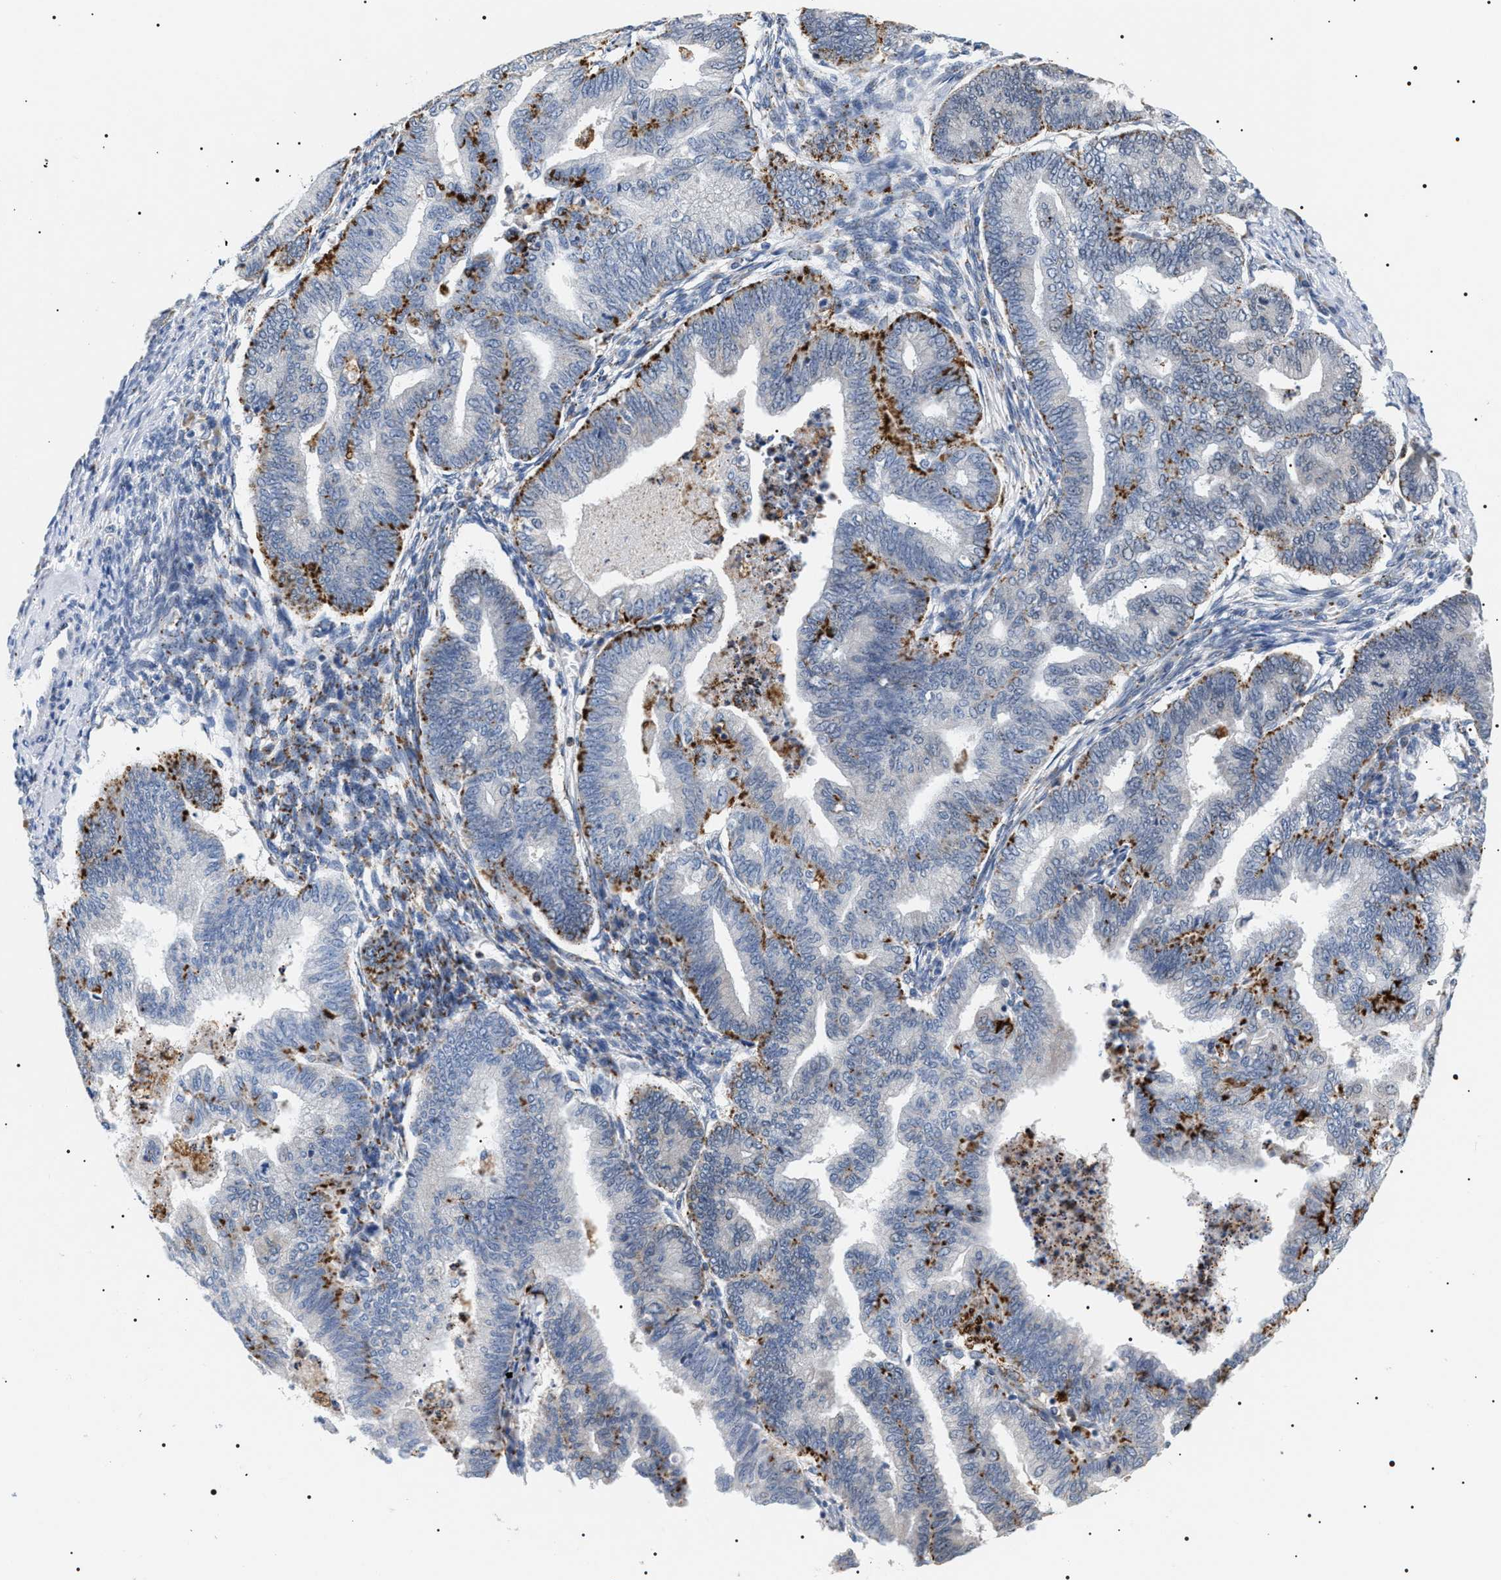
{"staining": {"intensity": "strong", "quantity": "<25%", "location": "cytoplasmic/membranous"}, "tissue": "endometrial cancer", "cell_type": "Tumor cells", "image_type": "cancer", "snomed": [{"axis": "morphology", "description": "Polyp, NOS"}, {"axis": "morphology", "description": "Adenocarcinoma, NOS"}, {"axis": "morphology", "description": "Adenoma, NOS"}, {"axis": "topography", "description": "Endometrium"}], "caption": "Immunohistochemistry (DAB (3,3'-diaminobenzidine)) staining of polyp (endometrial) demonstrates strong cytoplasmic/membranous protein staining in approximately <25% of tumor cells.", "gene": "HSD17B11", "patient": {"sex": "female", "age": 79}}